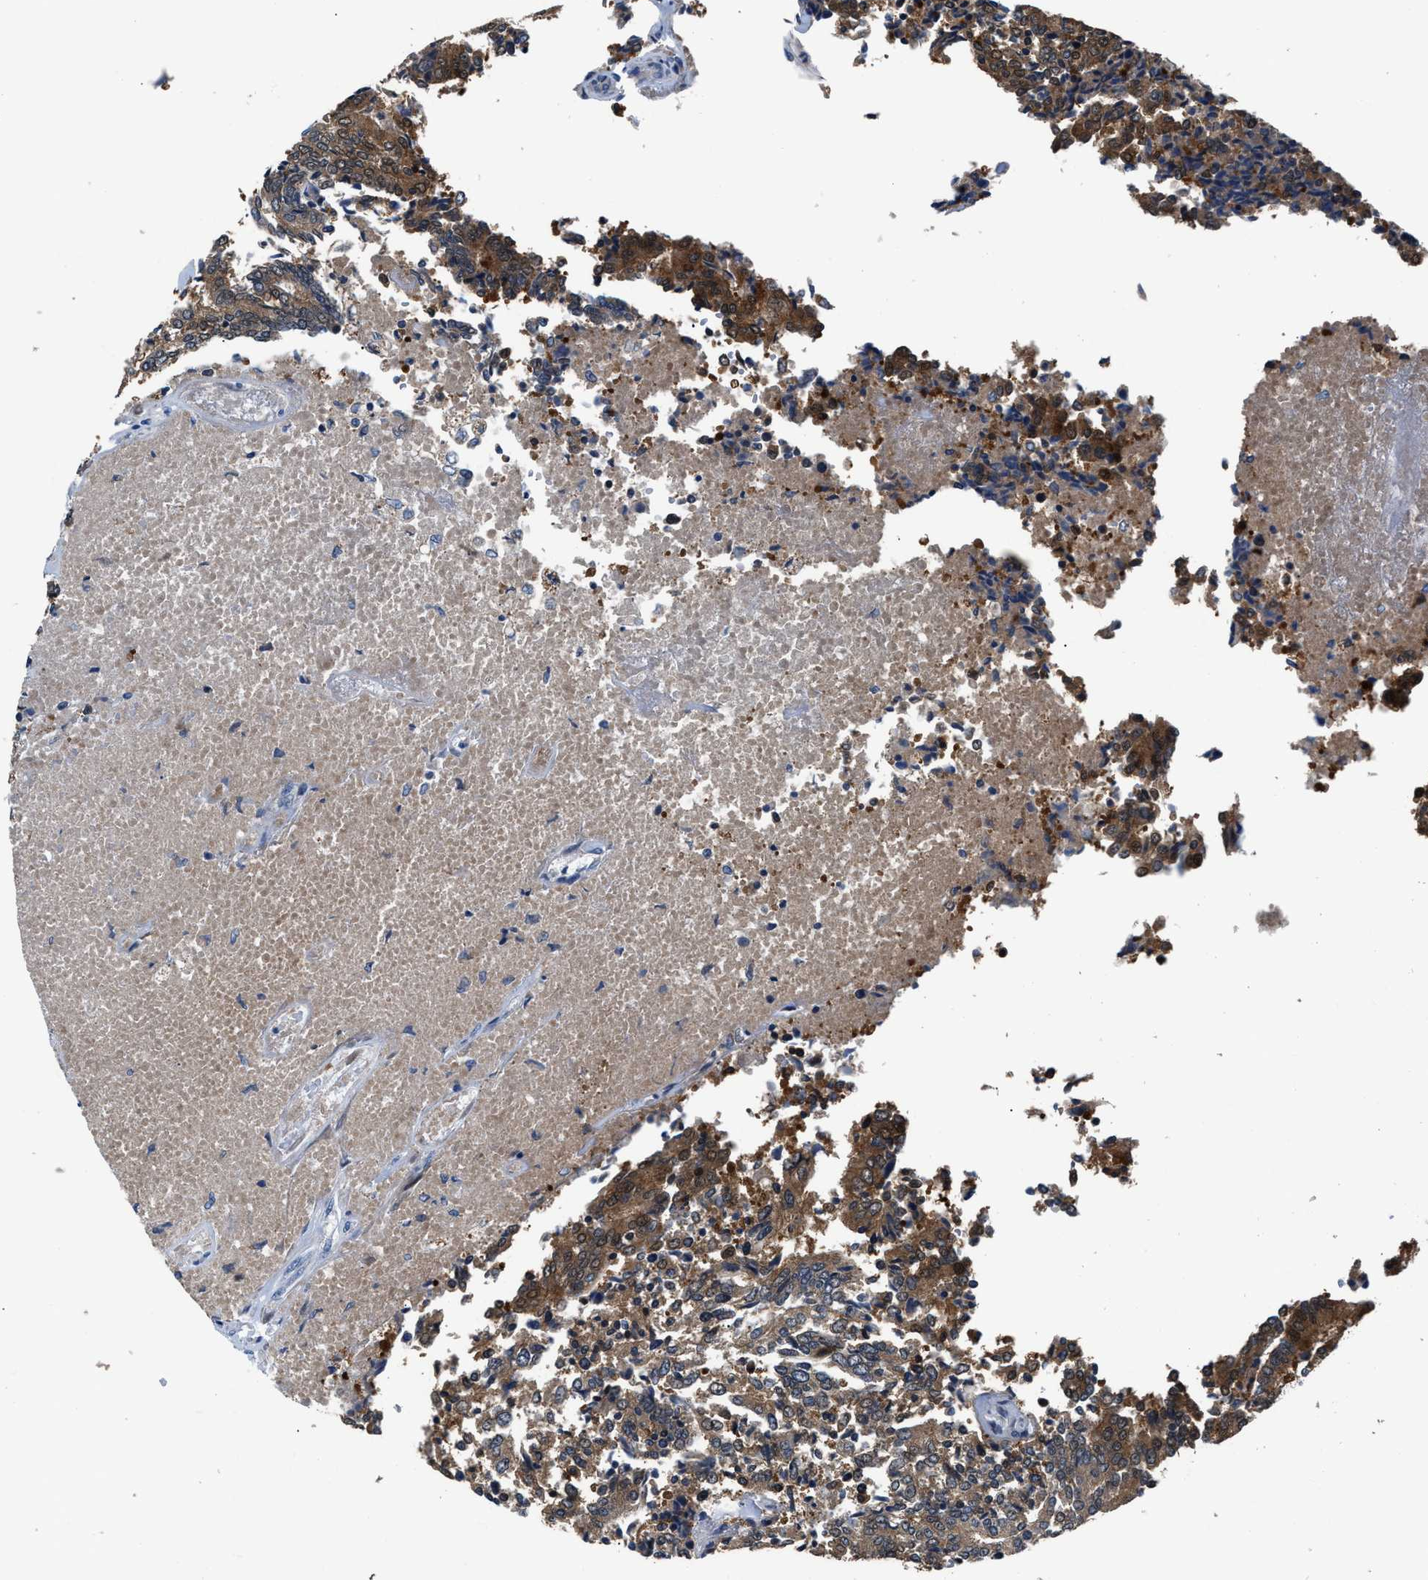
{"staining": {"intensity": "moderate", "quantity": ">75%", "location": "cytoplasmic/membranous"}, "tissue": "prostate cancer", "cell_type": "Tumor cells", "image_type": "cancer", "snomed": [{"axis": "morphology", "description": "Normal tissue, NOS"}, {"axis": "morphology", "description": "Adenocarcinoma, High grade"}, {"axis": "topography", "description": "Prostate"}, {"axis": "topography", "description": "Seminal veicle"}], "caption": "Moderate cytoplasmic/membranous expression is identified in about >75% of tumor cells in adenocarcinoma (high-grade) (prostate). (DAB (3,3'-diaminobenzidine) IHC, brown staining for protein, blue staining for nuclei).", "gene": "UAP1", "patient": {"sex": "male", "age": 55}}